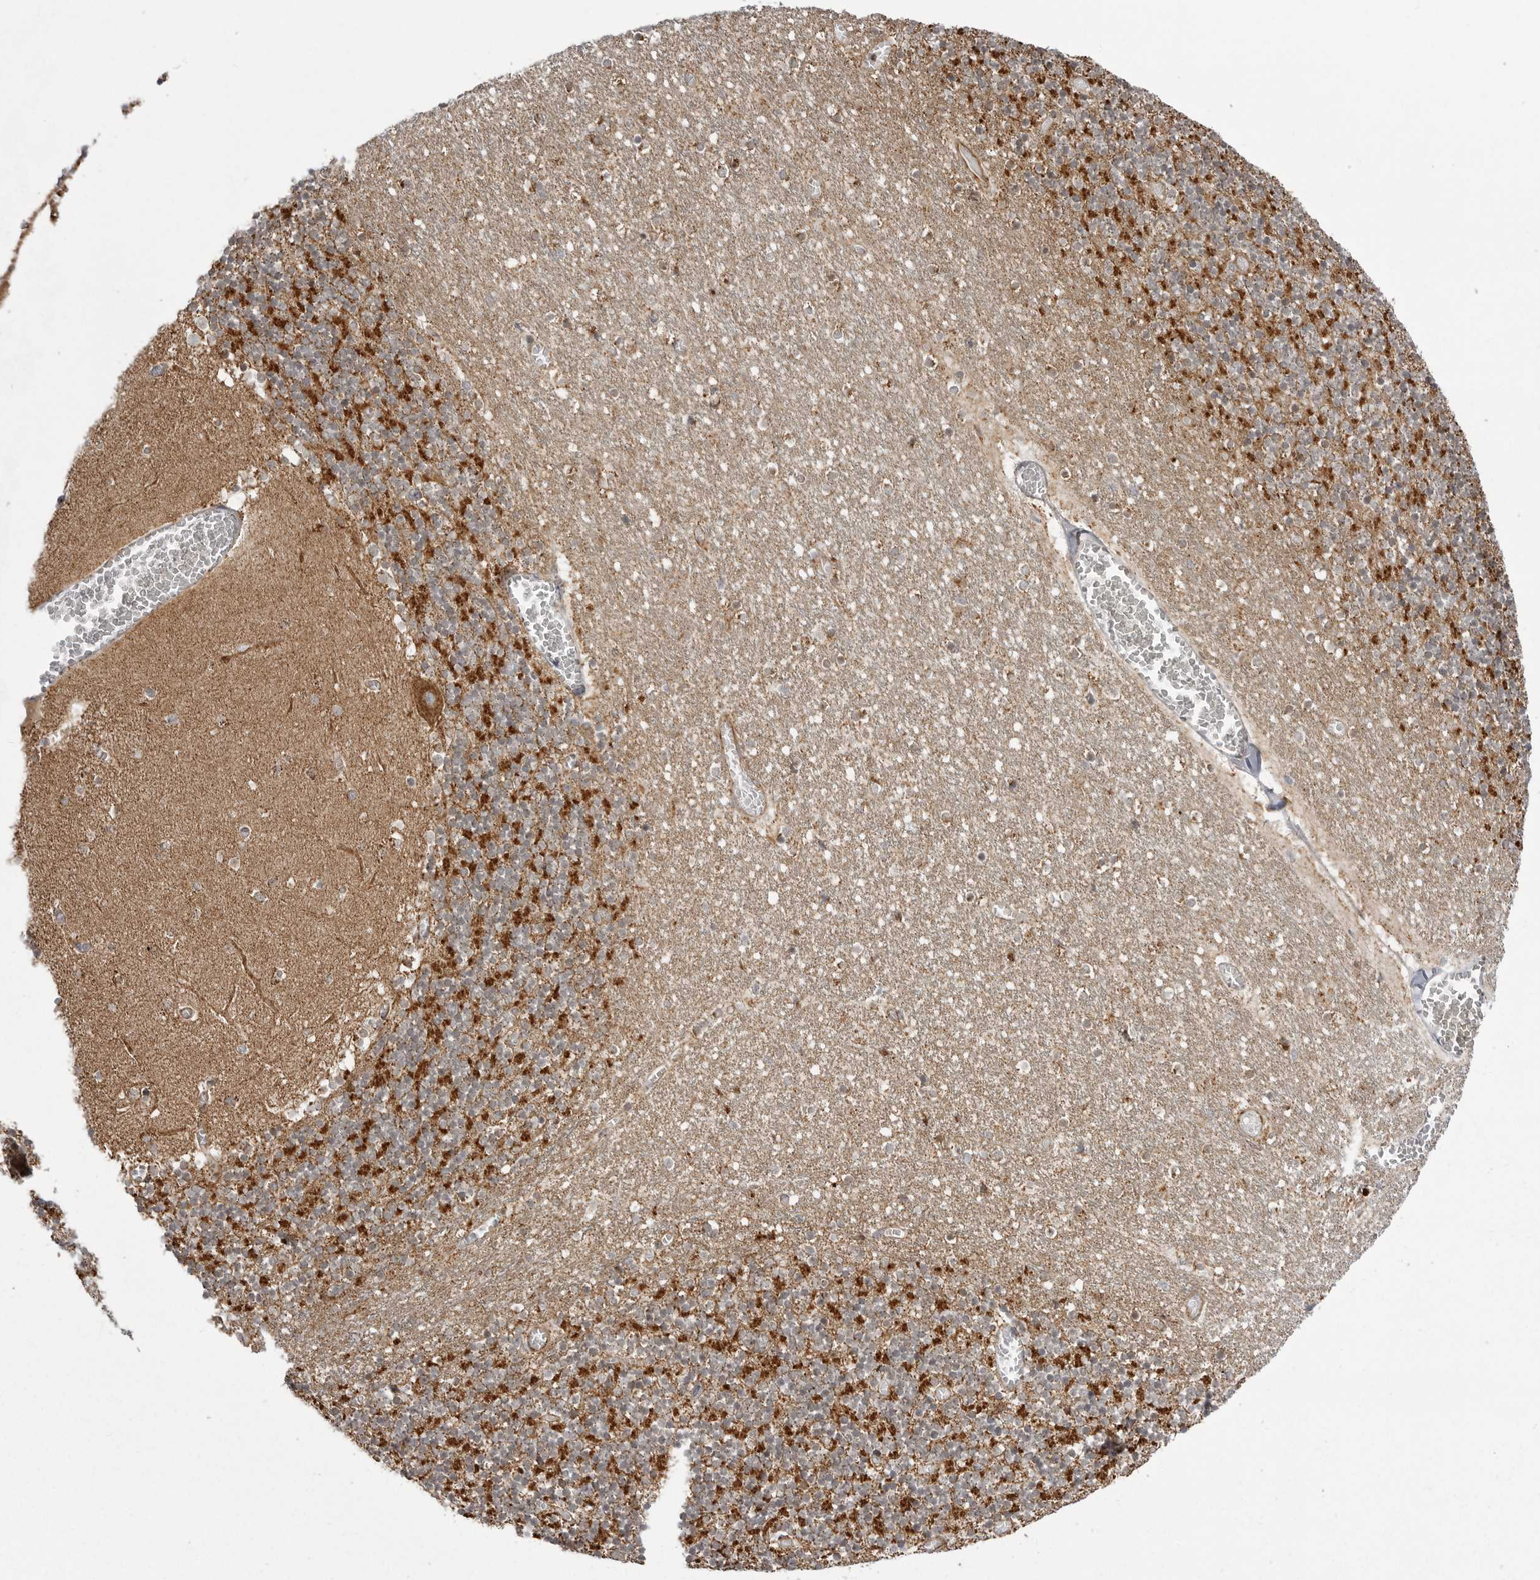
{"staining": {"intensity": "negative", "quantity": "none", "location": "none"}, "tissue": "cerebellum", "cell_type": "Cells in granular layer", "image_type": "normal", "snomed": [{"axis": "morphology", "description": "Normal tissue, NOS"}, {"axis": "topography", "description": "Cerebellum"}], "caption": "Immunohistochemical staining of benign cerebellum reveals no significant positivity in cells in granular layer. (DAB (3,3'-diaminobenzidine) IHC visualized using brightfield microscopy, high magnification).", "gene": "FH", "patient": {"sex": "female", "age": 28}}